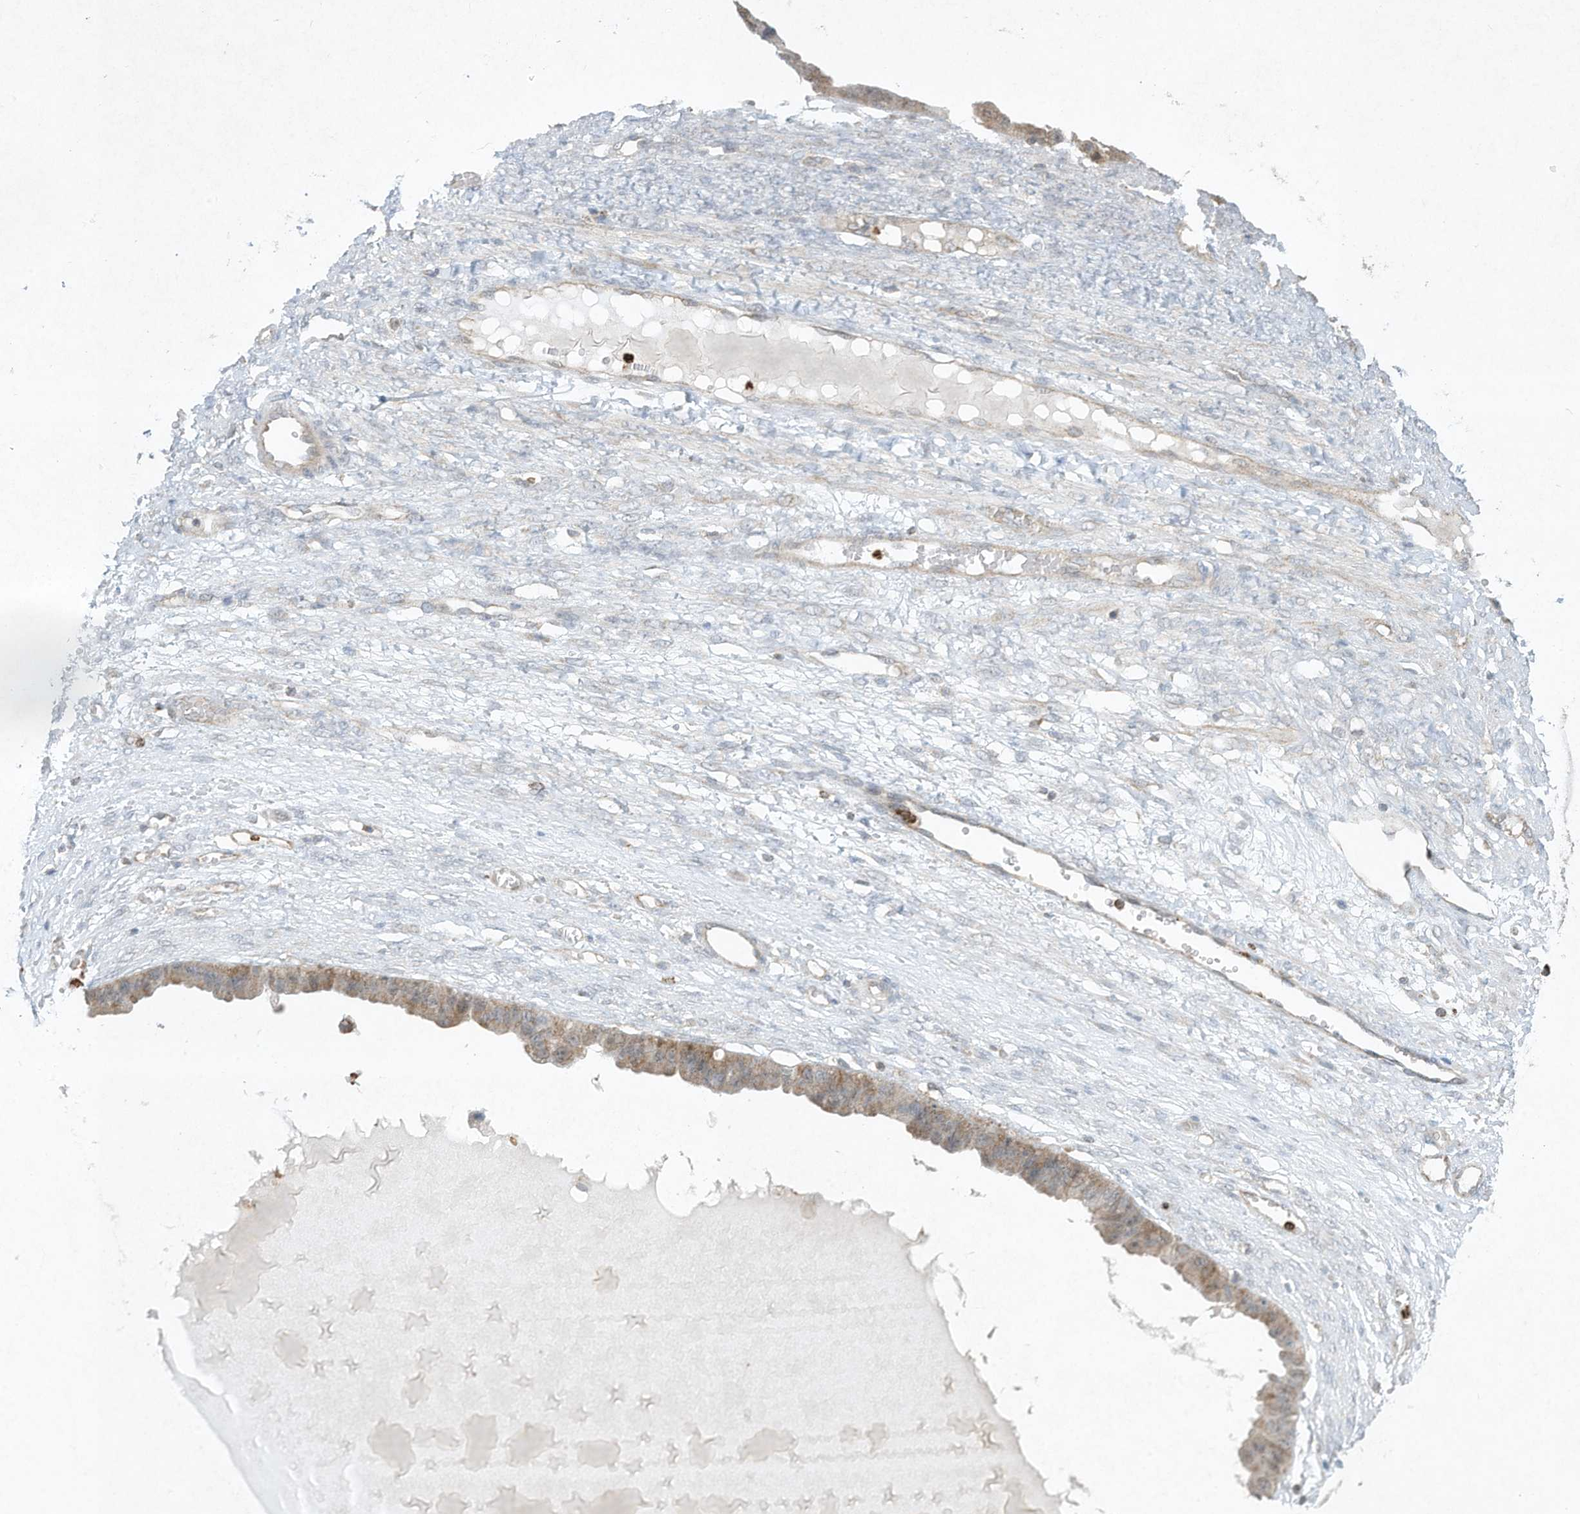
{"staining": {"intensity": "weak", "quantity": ">75%", "location": "cytoplasmic/membranous"}, "tissue": "ovarian cancer", "cell_type": "Tumor cells", "image_type": "cancer", "snomed": [{"axis": "morphology", "description": "Cystadenocarcinoma, serous, NOS"}, {"axis": "topography", "description": "Ovary"}], "caption": "An IHC photomicrograph of tumor tissue is shown. Protein staining in brown highlights weak cytoplasmic/membranous positivity in serous cystadenocarcinoma (ovarian) within tumor cells. The staining was performed using DAB to visualize the protein expression in brown, while the nuclei were stained in blue with hematoxylin (Magnification: 20x).", "gene": "CHRNA4", "patient": {"sex": "female", "age": 58}}